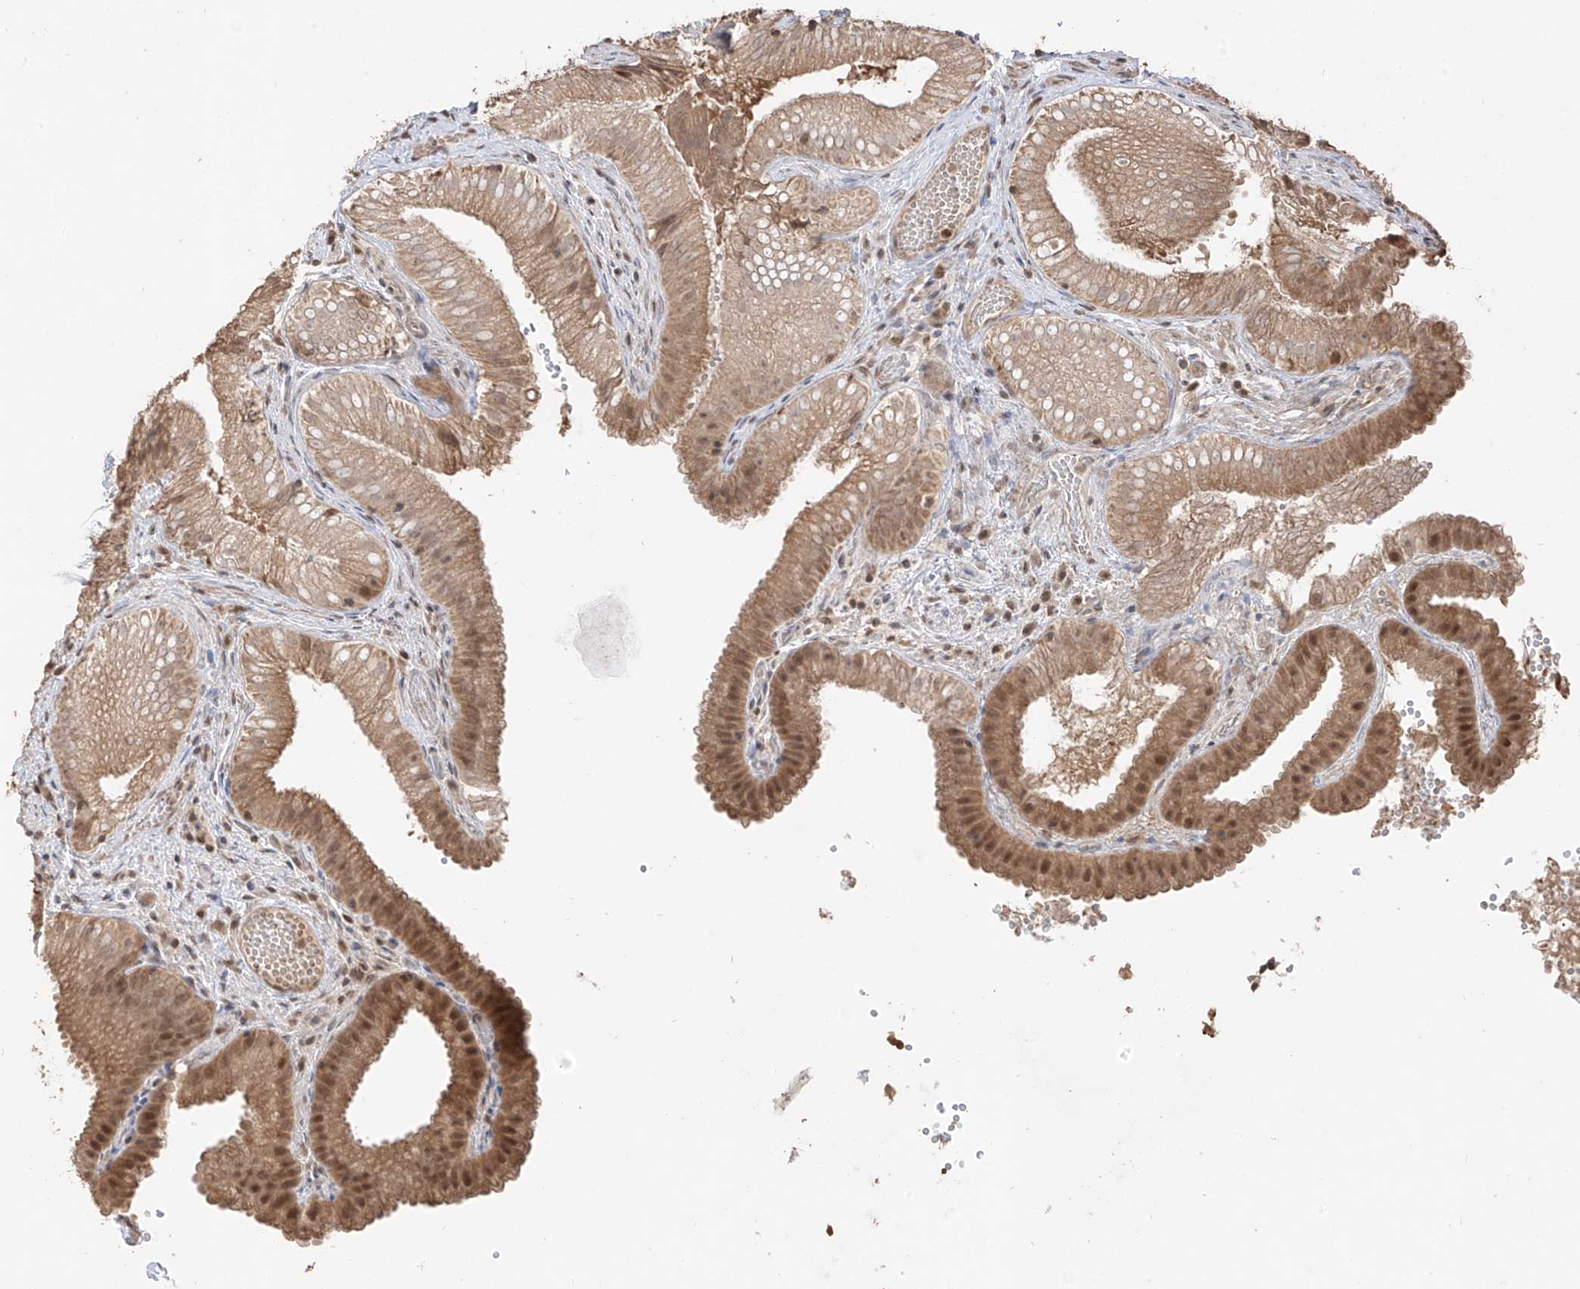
{"staining": {"intensity": "moderate", "quantity": ">75%", "location": "cytoplasmic/membranous,nuclear"}, "tissue": "gallbladder", "cell_type": "Glandular cells", "image_type": "normal", "snomed": [{"axis": "morphology", "description": "Normal tissue, NOS"}, {"axis": "topography", "description": "Gallbladder"}], "caption": "This is a micrograph of IHC staining of unremarkable gallbladder, which shows moderate staining in the cytoplasmic/membranous,nuclear of glandular cells.", "gene": "COLGALT2", "patient": {"sex": "female", "age": 30}}